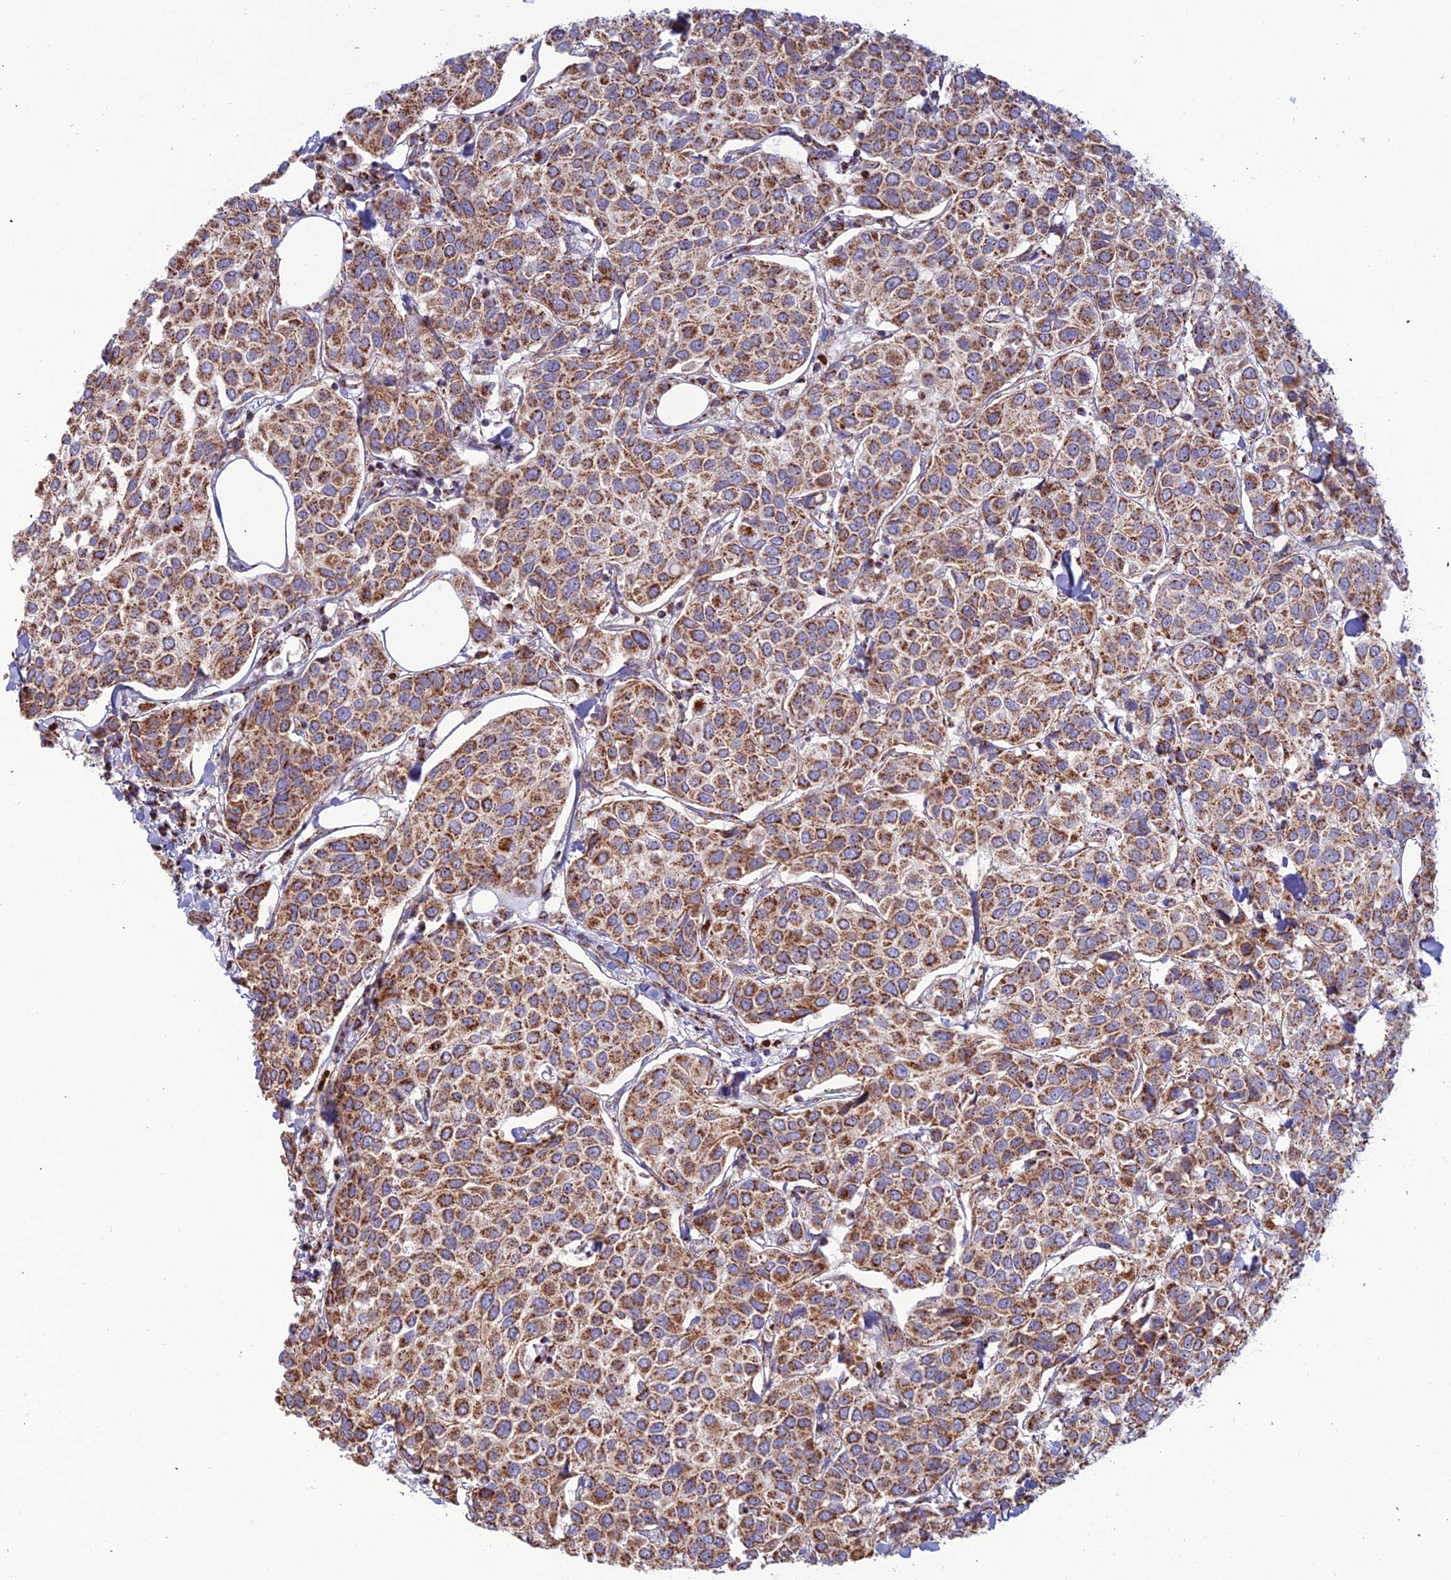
{"staining": {"intensity": "strong", "quantity": ">75%", "location": "cytoplasmic/membranous"}, "tissue": "breast cancer", "cell_type": "Tumor cells", "image_type": "cancer", "snomed": [{"axis": "morphology", "description": "Duct carcinoma"}, {"axis": "topography", "description": "Breast"}], "caption": "Approximately >75% of tumor cells in human breast infiltrating ductal carcinoma exhibit strong cytoplasmic/membranous protein positivity as visualized by brown immunohistochemical staining.", "gene": "SLC35F4", "patient": {"sex": "female", "age": 55}}